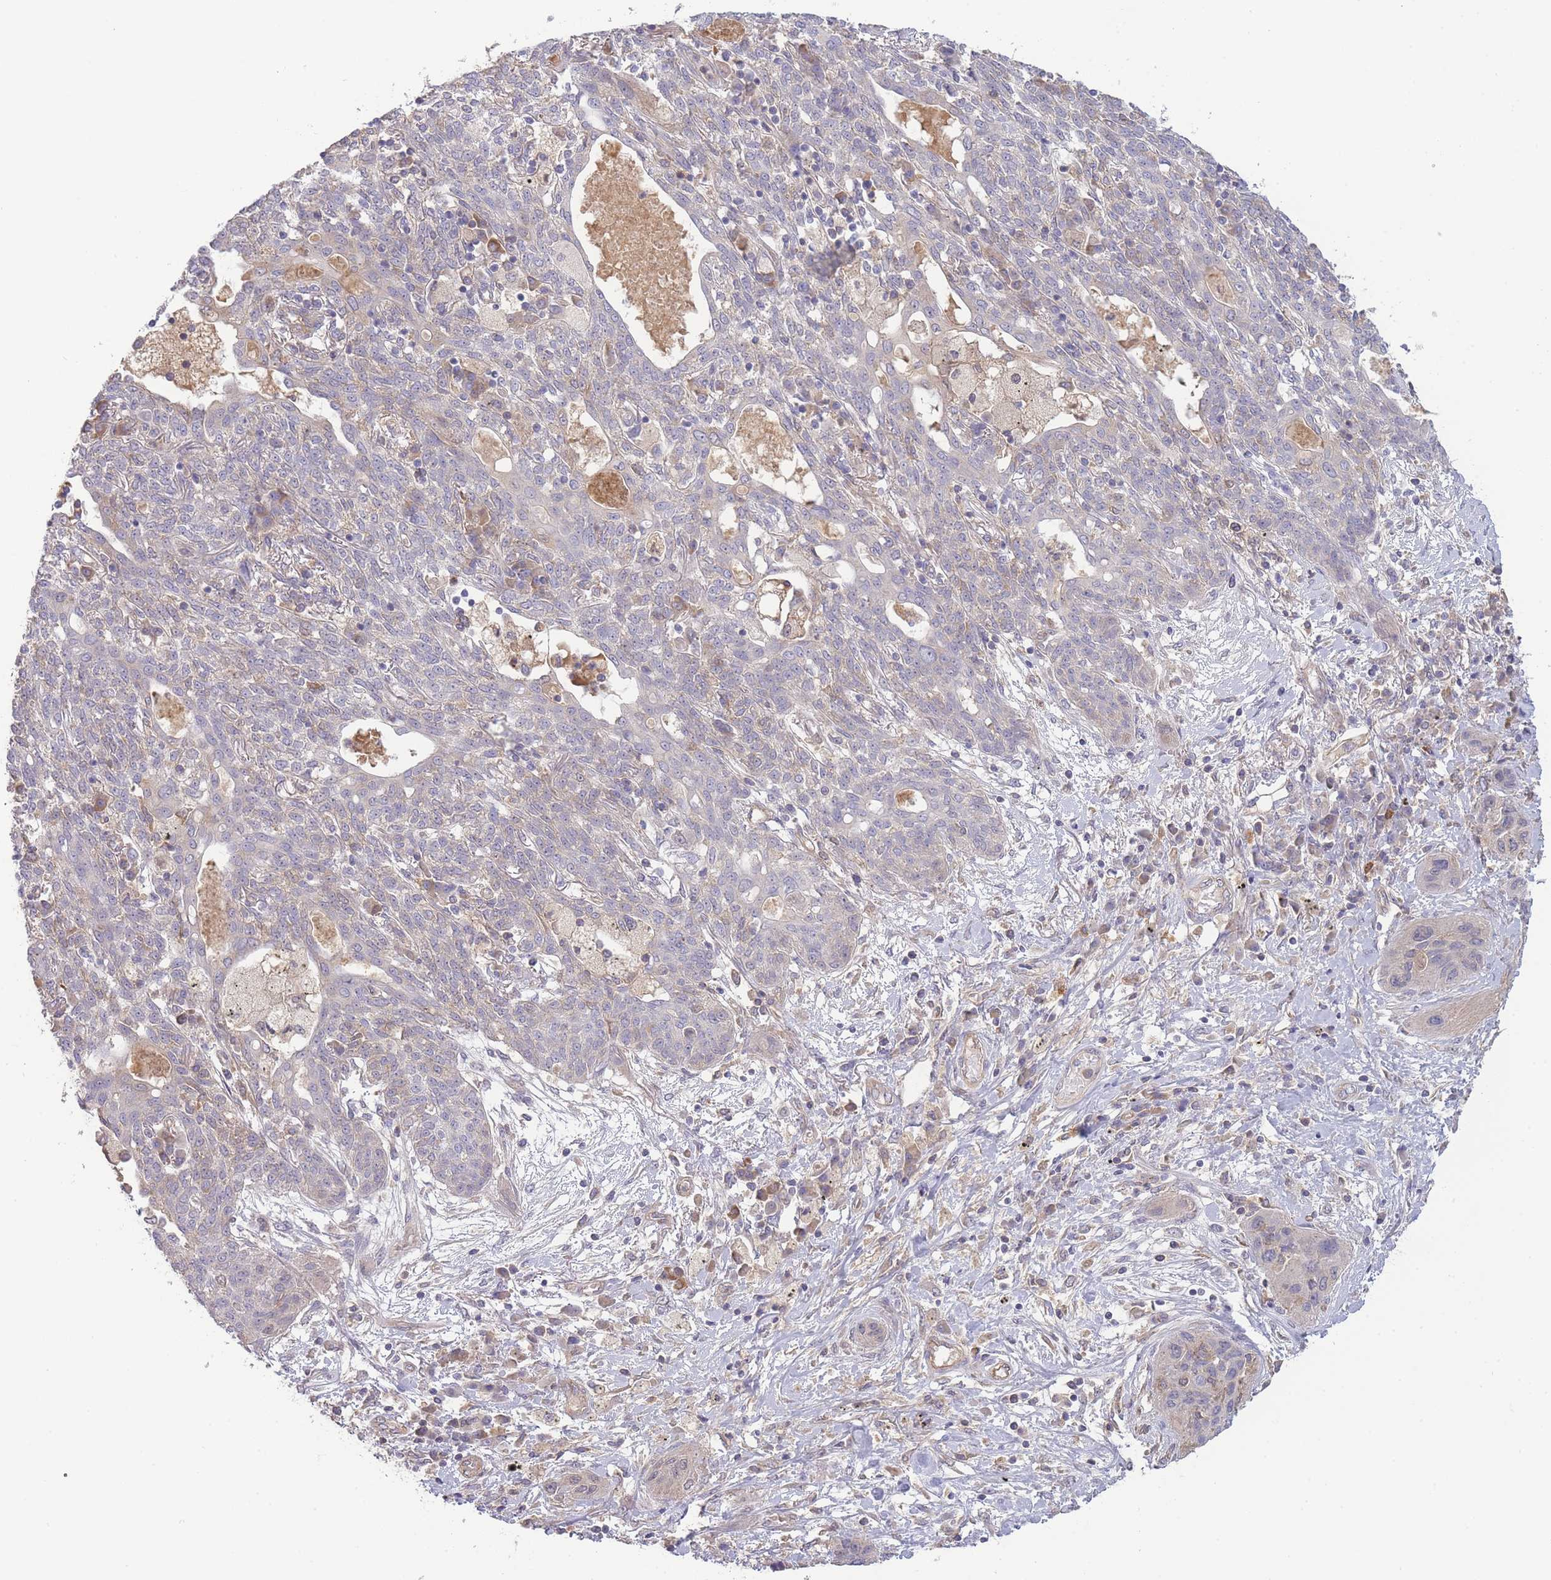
{"staining": {"intensity": "negative", "quantity": "none", "location": "none"}, "tissue": "lung cancer", "cell_type": "Tumor cells", "image_type": "cancer", "snomed": [{"axis": "morphology", "description": "Squamous cell carcinoma, NOS"}, {"axis": "topography", "description": "Lung"}], "caption": "Tumor cells are negative for brown protein staining in squamous cell carcinoma (lung).", "gene": "NDUFAF5", "patient": {"sex": "female", "age": 70}}